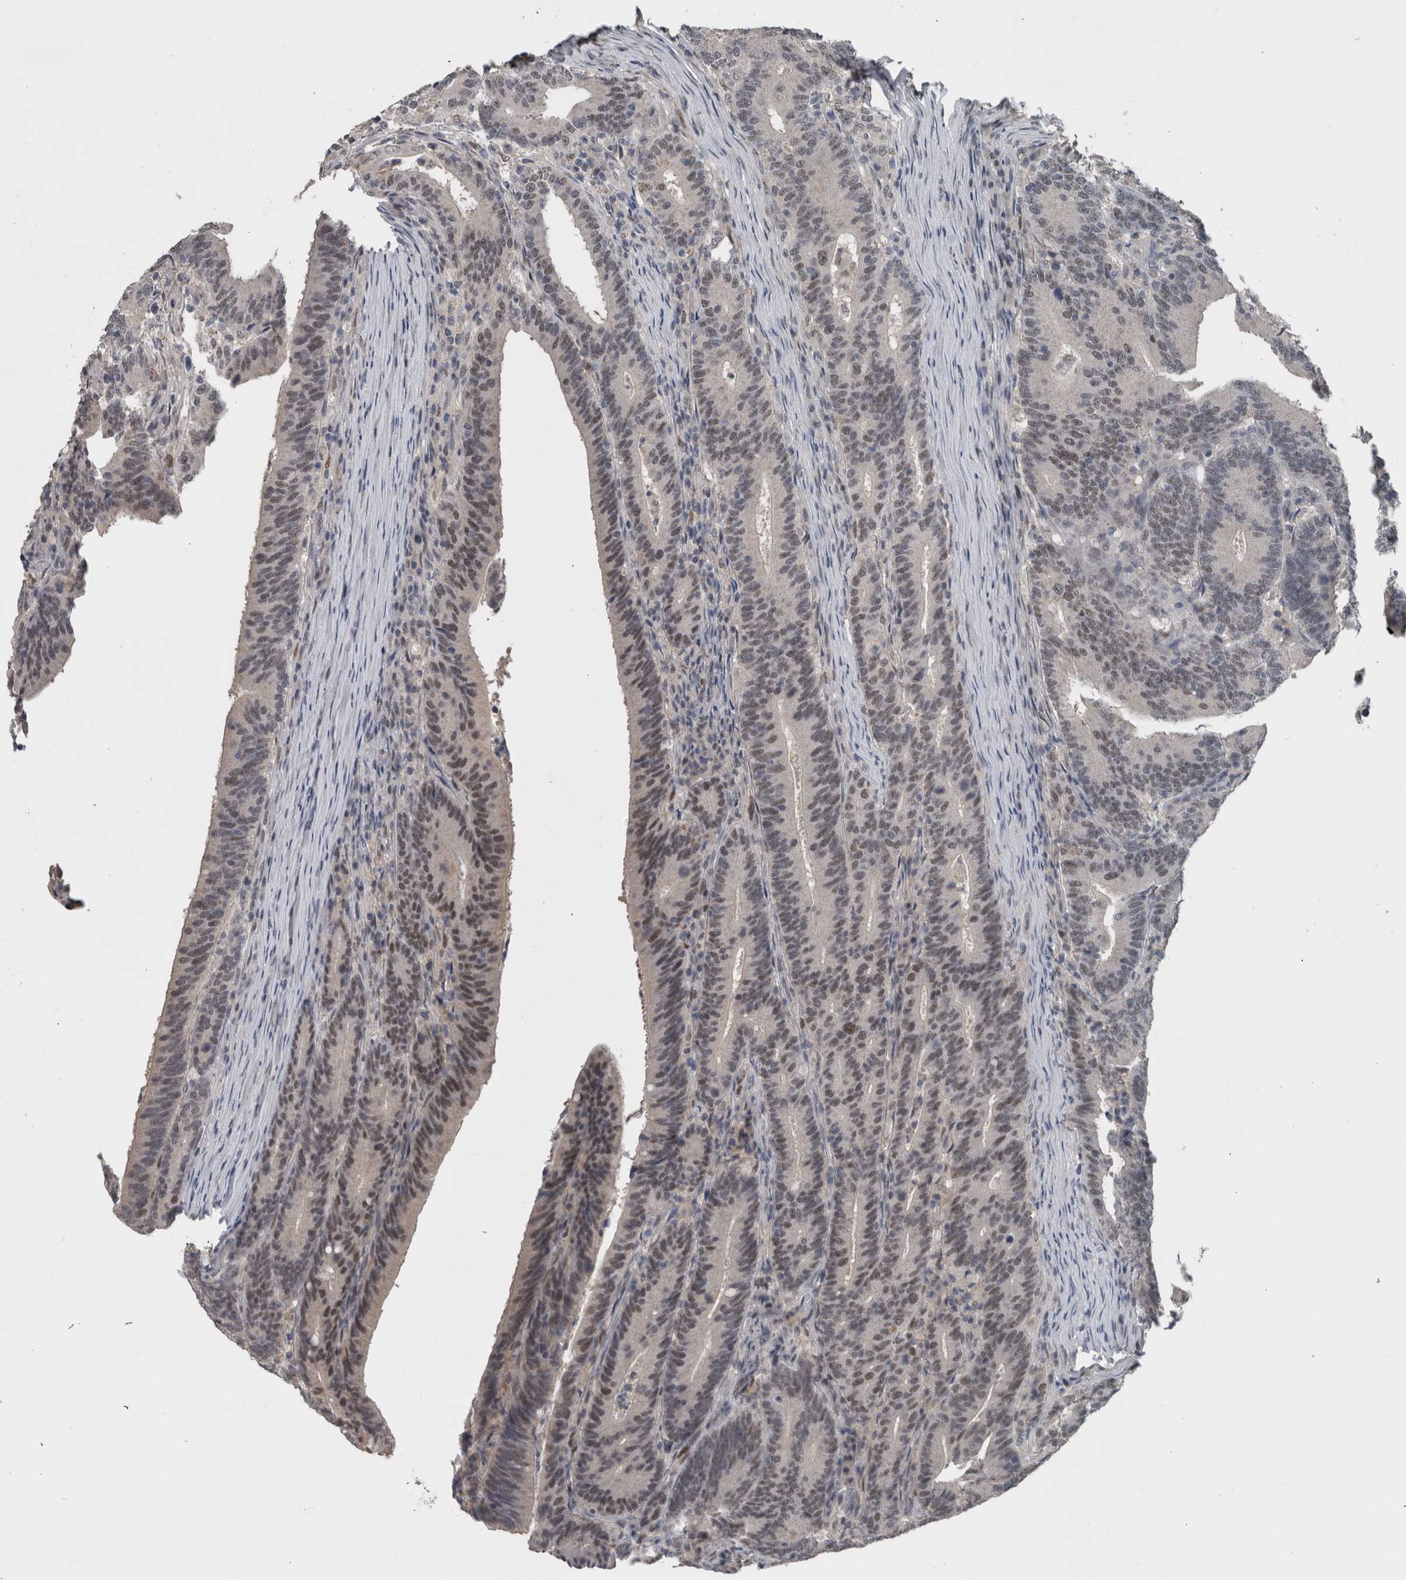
{"staining": {"intensity": "weak", "quantity": ">75%", "location": "nuclear"}, "tissue": "colorectal cancer", "cell_type": "Tumor cells", "image_type": "cancer", "snomed": [{"axis": "morphology", "description": "Adenocarcinoma, NOS"}, {"axis": "topography", "description": "Colon"}], "caption": "Protein expression by immunohistochemistry shows weak nuclear expression in about >75% of tumor cells in colorectal cancer. Ihc stains the protein in brown and the nuclei are stained blue.", "gene": "ZBTB21", "patient": {"sex": "female", "age": 66}}